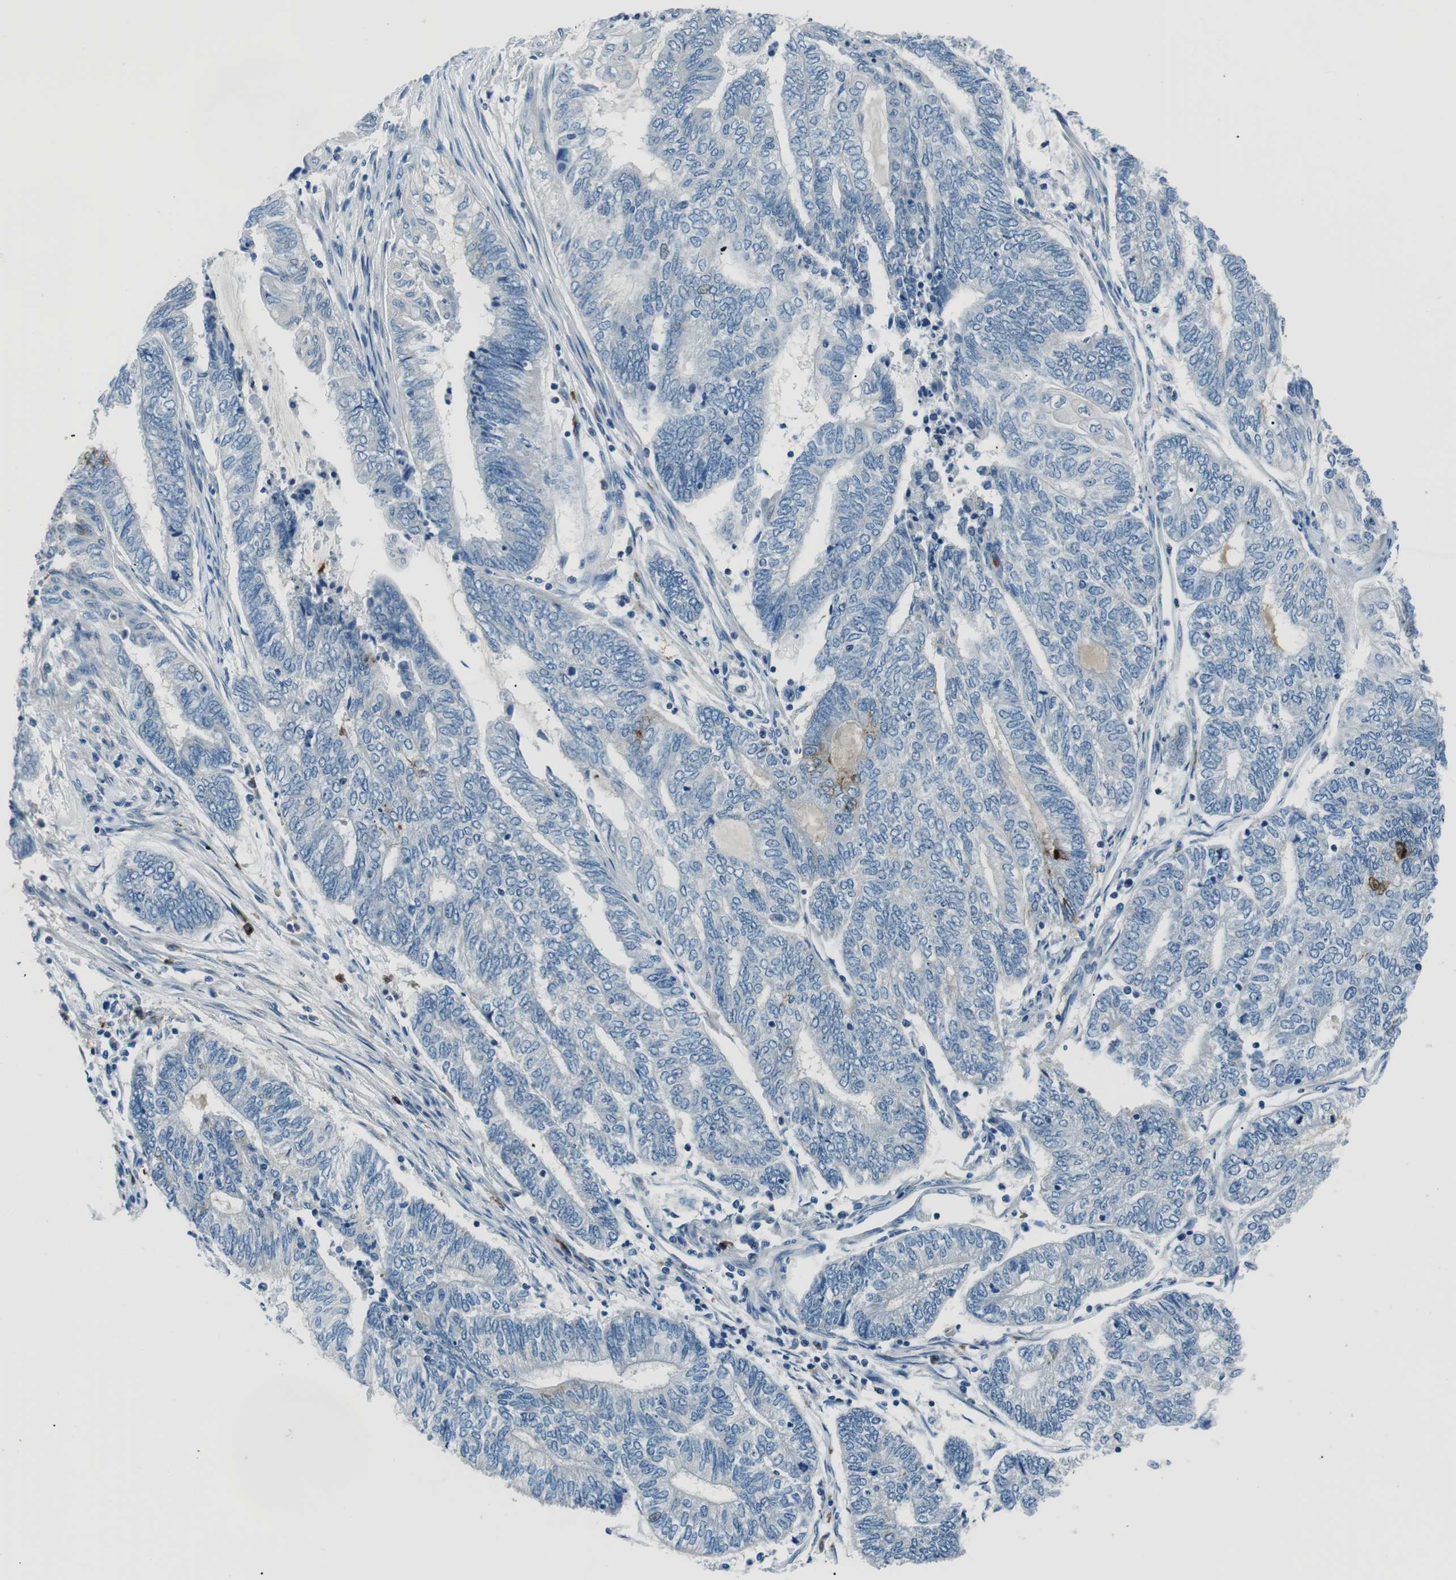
{"staining": {"intensity": "moderate", "quantity": "<25%", "location": "cytoplasmic/membranous"}, "tissue": "endometrial cancer", "cell_type": "Tumor cells", "image_type": "cancer", "snomed": [{"axis": "morphology", "description": "Adenocarcinoma, NOS"}, {"axis": "topography", "description": "Uterus"}, {"axis": "topography", "description": "Endometrium"}], "caption": "Moderate cytoplasmic/membranous protein expression is seen in approximately <25% of tumor cells in endometrial adenocarcinoma.", "gene": "ST6GAL1", "patient": {"sex": "female", "age": 70}}